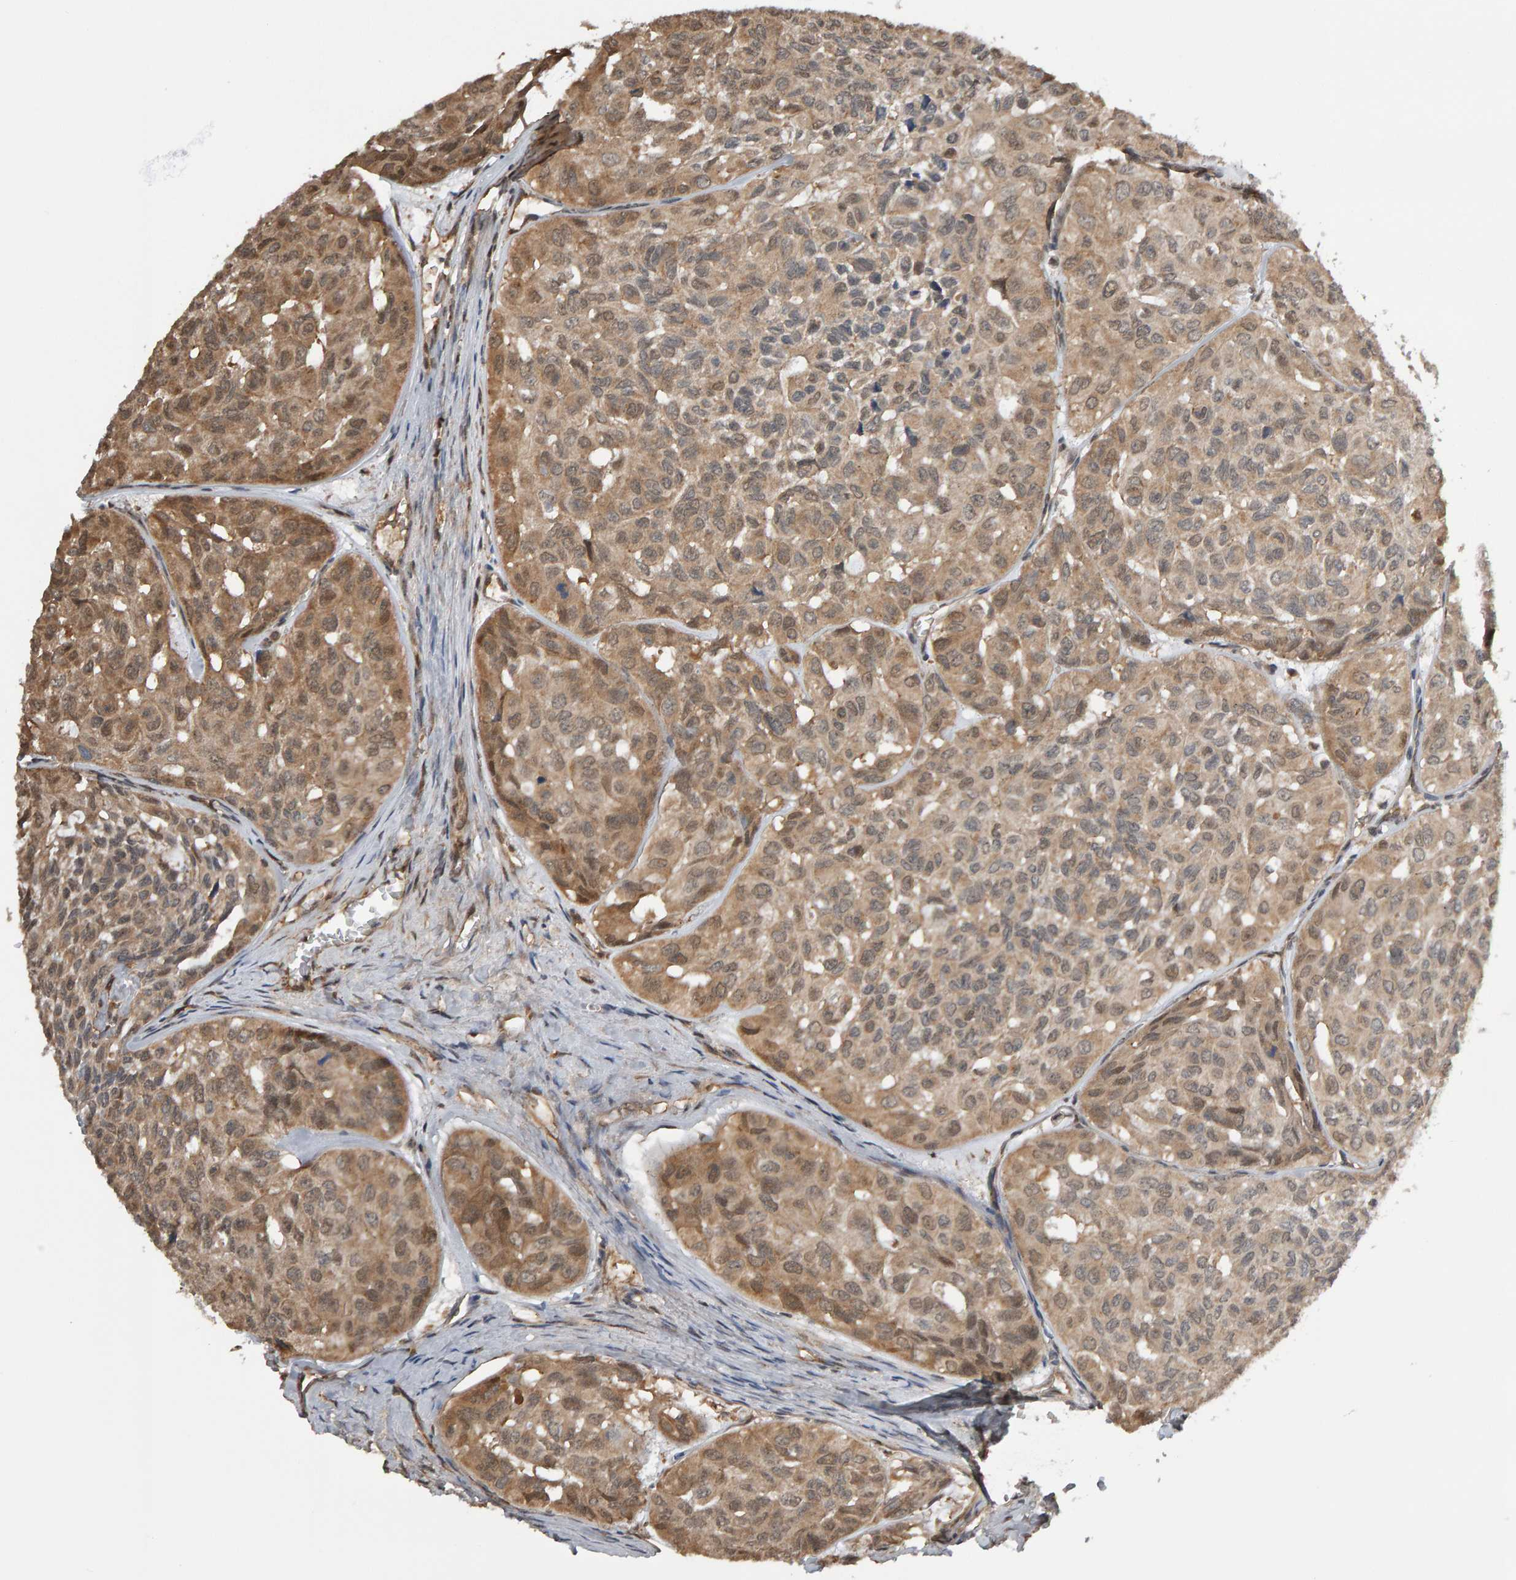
{"staining": {"intensity": "moderate", "quantity": ">75%", "location": "cytoplasmic/membranous"}, "tissue": "head and neck cancer", "cell_type": "Tumor cells", "image_type": "cancer", "snomed": [{"axis": "morphology", "description": "Adenocarcinoma, NOS"}, {"axis": "topography", "description": "Salivary gland, NOS"}, {"axis": "topography", "description": "Head-Neck"}], "caption": "DAB immunohistochemical staining of human head and neck adenocarcinoma exhibits moderate cytoplasmic/membranous protein expression in approximately >75% of tumor cells.", "gene": "COASY", "patient": {"sex": "female", "age": 76}}